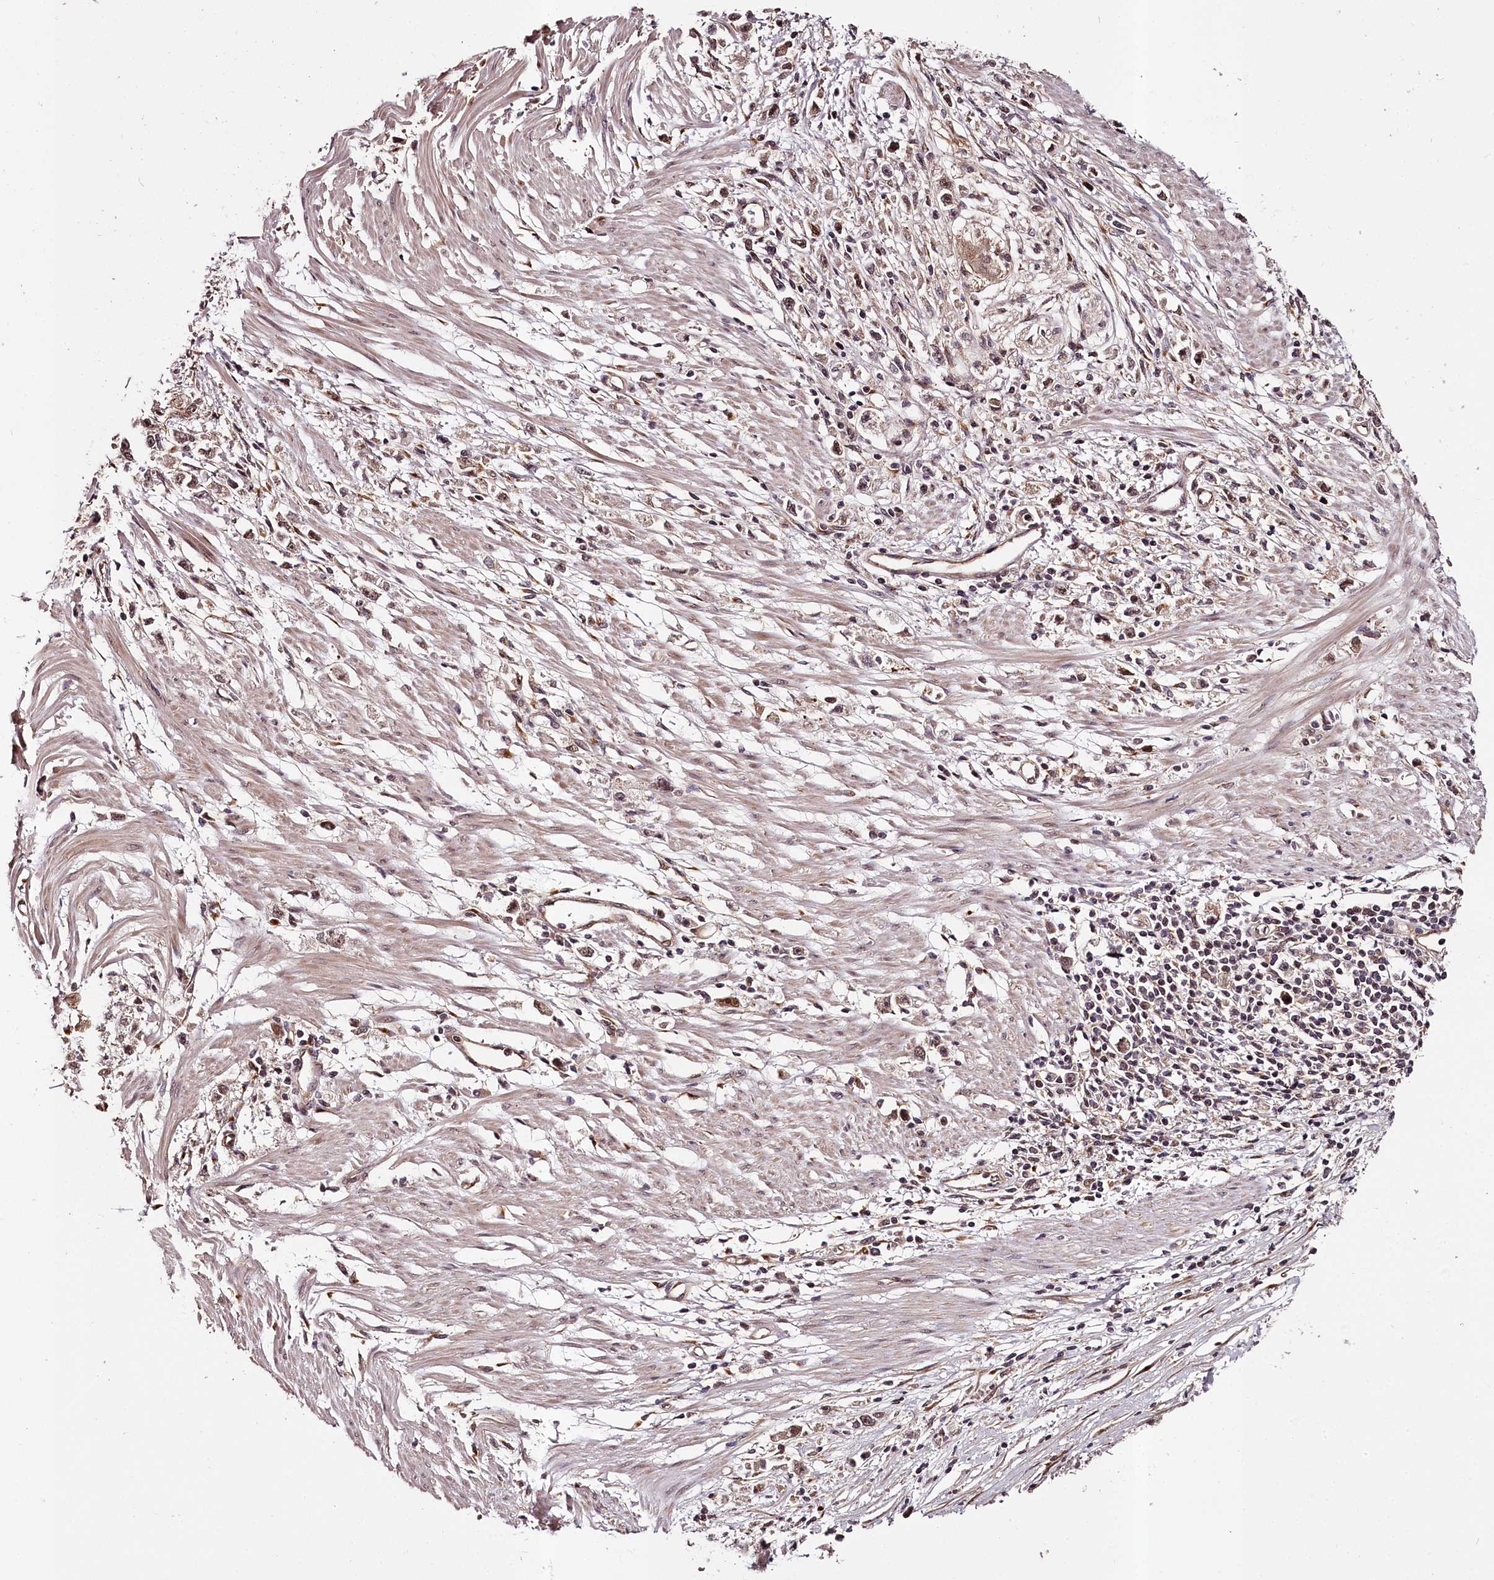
{"staining": {"intensity": "moderate", "quantity": ">75%", "location": "nuclear"}, "tissue": "stomach cancer", "cell_type": "Tumor cells", "image_type": "cancer", "snomed": [{"axis": "morphology", "description": "Adenocarcinoma, NOS"}, {"axis": "topography", "description": "Stomach"}], "caption": "A brown stain highlights moderate nuclear expression of a protein in human adenocarcinoma (stomach) tumor cells. The staining is performed using DAB brown chromogen to label protein expression. The nuclei are counter-stained blue using hematoxylin.", "gene": "MAML3", "patient": {"sex": "female", "age": 59}}